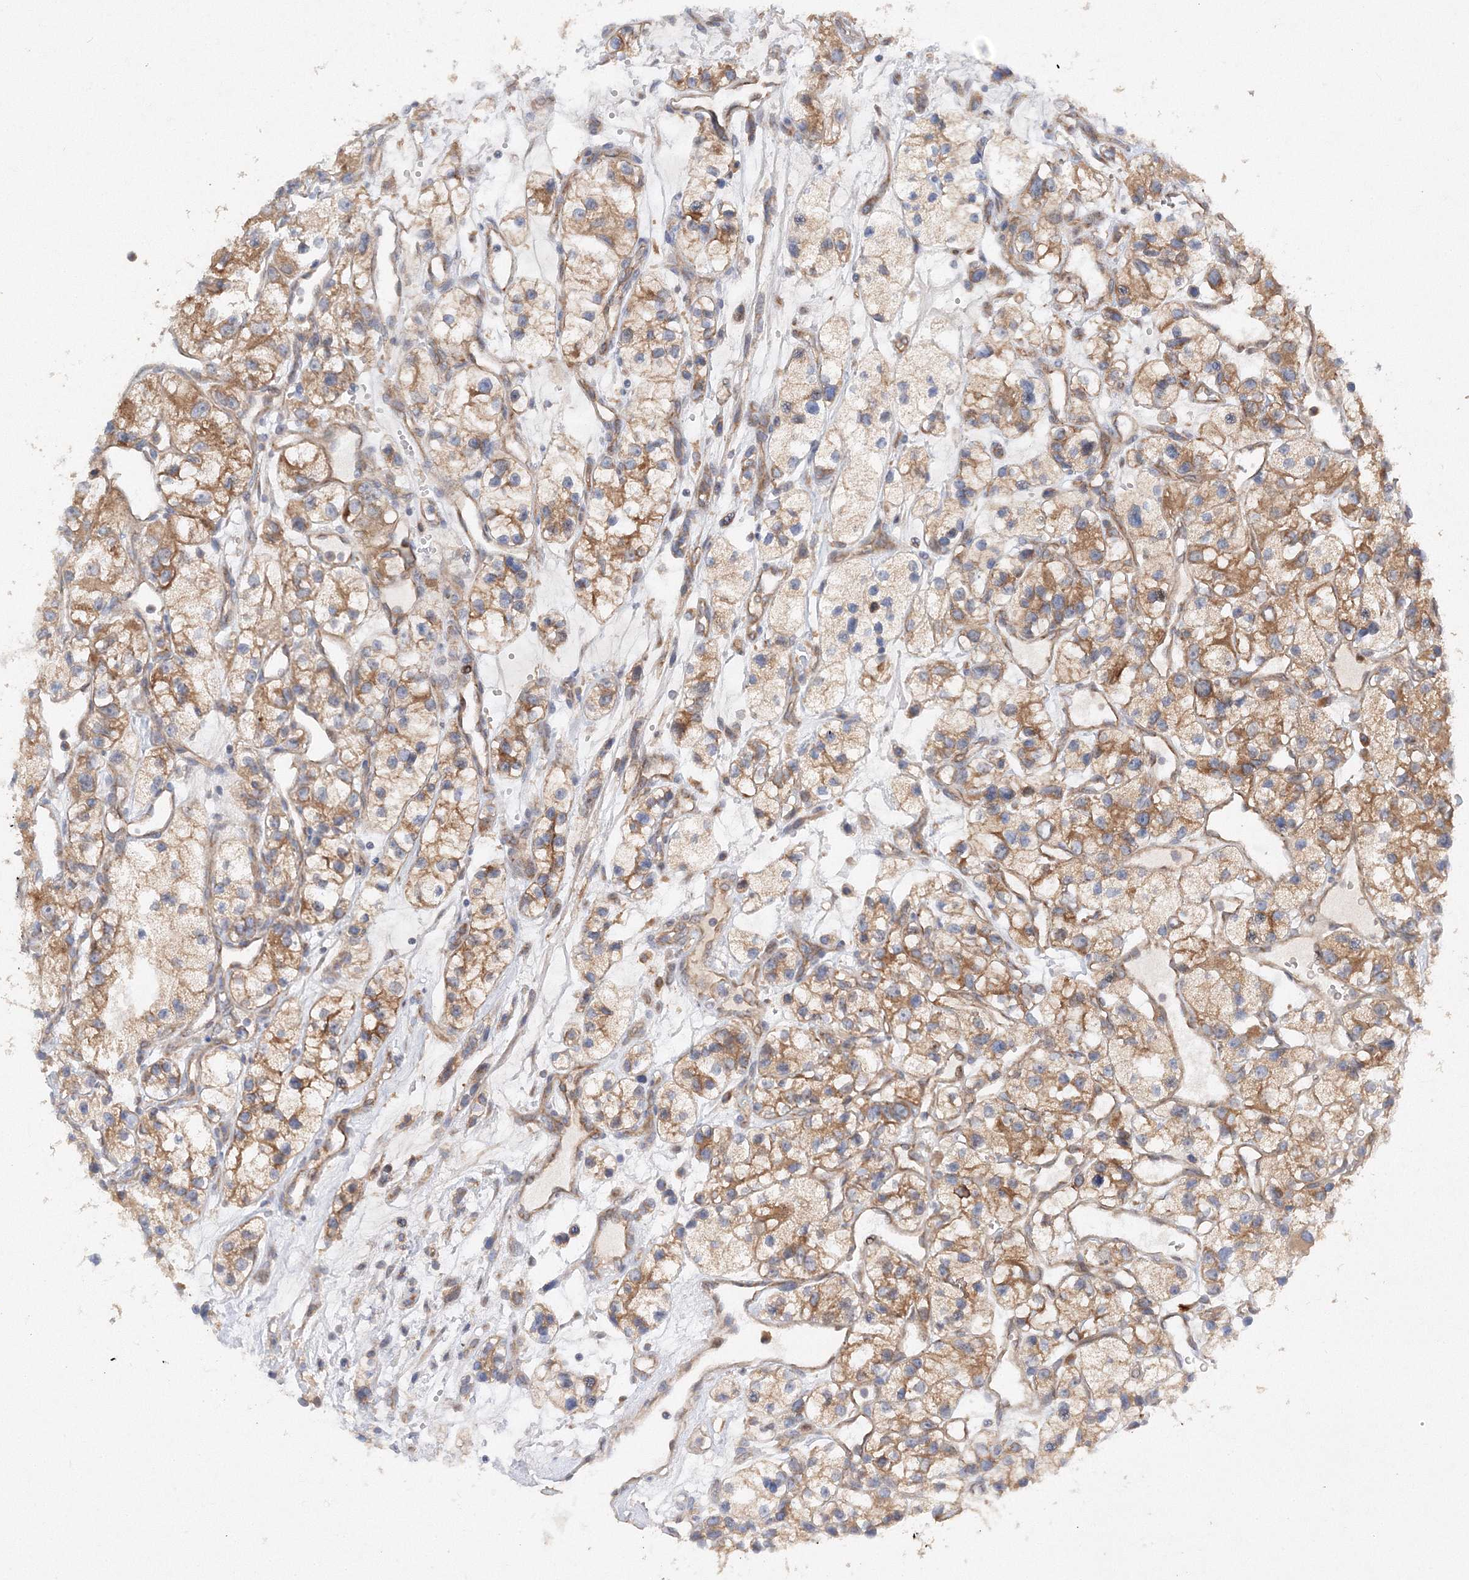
{"staining": {"intensity": "moderate", "quantity": ">75%", "location": "cytoplasmic/membranous"}, "tissue": "renal cancer", "cell_type": "Tumor cells", "image_type": "cancer", "snomed": [{"axis": "morphology", "description": "Adenocarcinoma, NOS"}, {"axis": "topography", "description": "Kidney"}], "caption": "Immunohistochemical staining of human renal cancer (adenocarcinoma) displays medium levels of moderate cytoplasmic/membranous protein staining in about >75% of tumor cells. The staining was performed using DAB (3,3'-diaminobenzidine), with brown indicating positive protein expression. Nuclei are stained blue with hematoxylin.", "gene": "SLC36A1", "patient": {"sex": "female", "age": 57}}